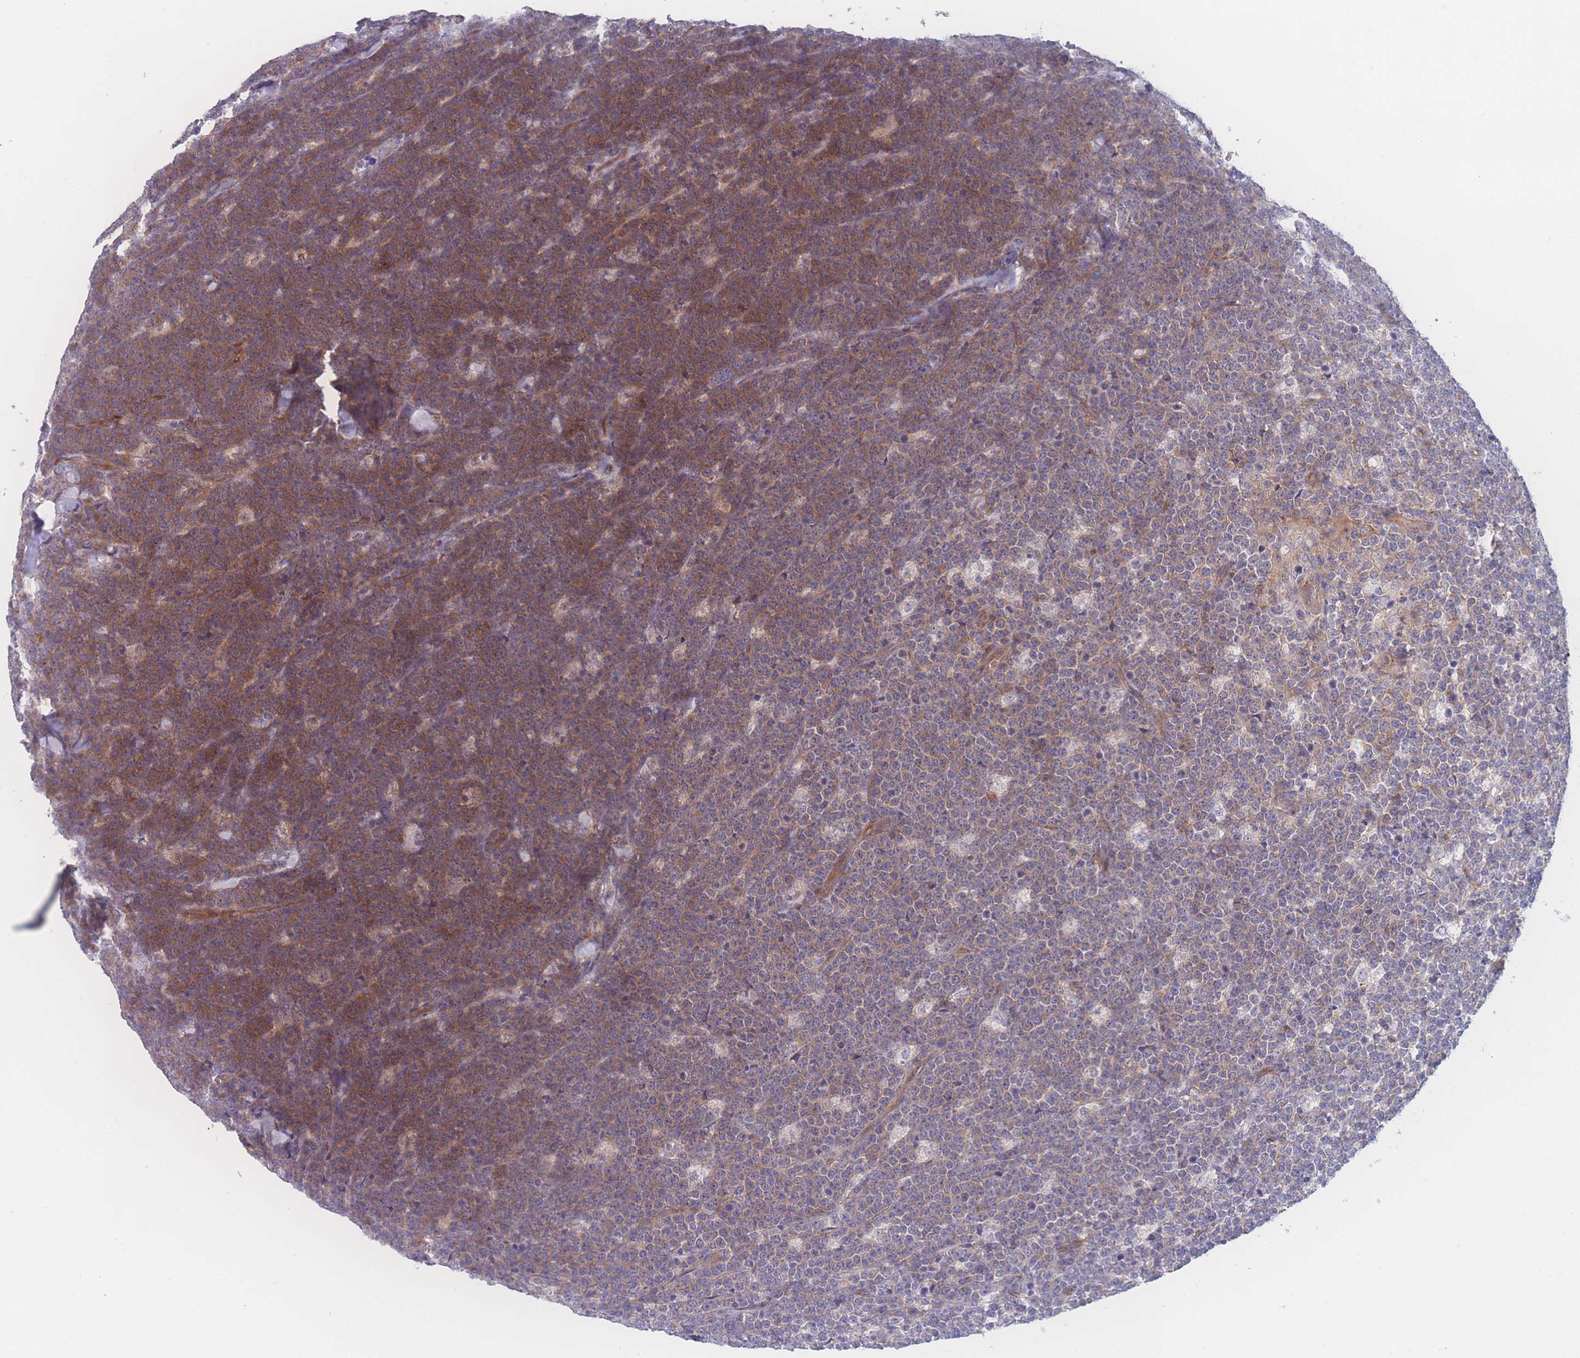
{"staining": {"intensity": "moderate", "quantity": "25%-75%", "location": "cytoplasmic/membranous"}, "tissue": "lymphoma", "cell_type": "Tumor cells", "image_type": "cancer", "snomed": [{"axis": "morphology", "description": "Malignant lymphoma, non-Hodgkin's type, High grade"}, {"axis": "topography", "description": "Small intestine"}], "caption": "The histopathology image reveals staining of malignant lymphoma, non-Hodgkin's type (high-grade), revealing moderate cytoplasmic/membranous protein staining (brown color) within tumor cells.", "gene": "CFAP97", "patient": {"sex": "male", "age": 8}}